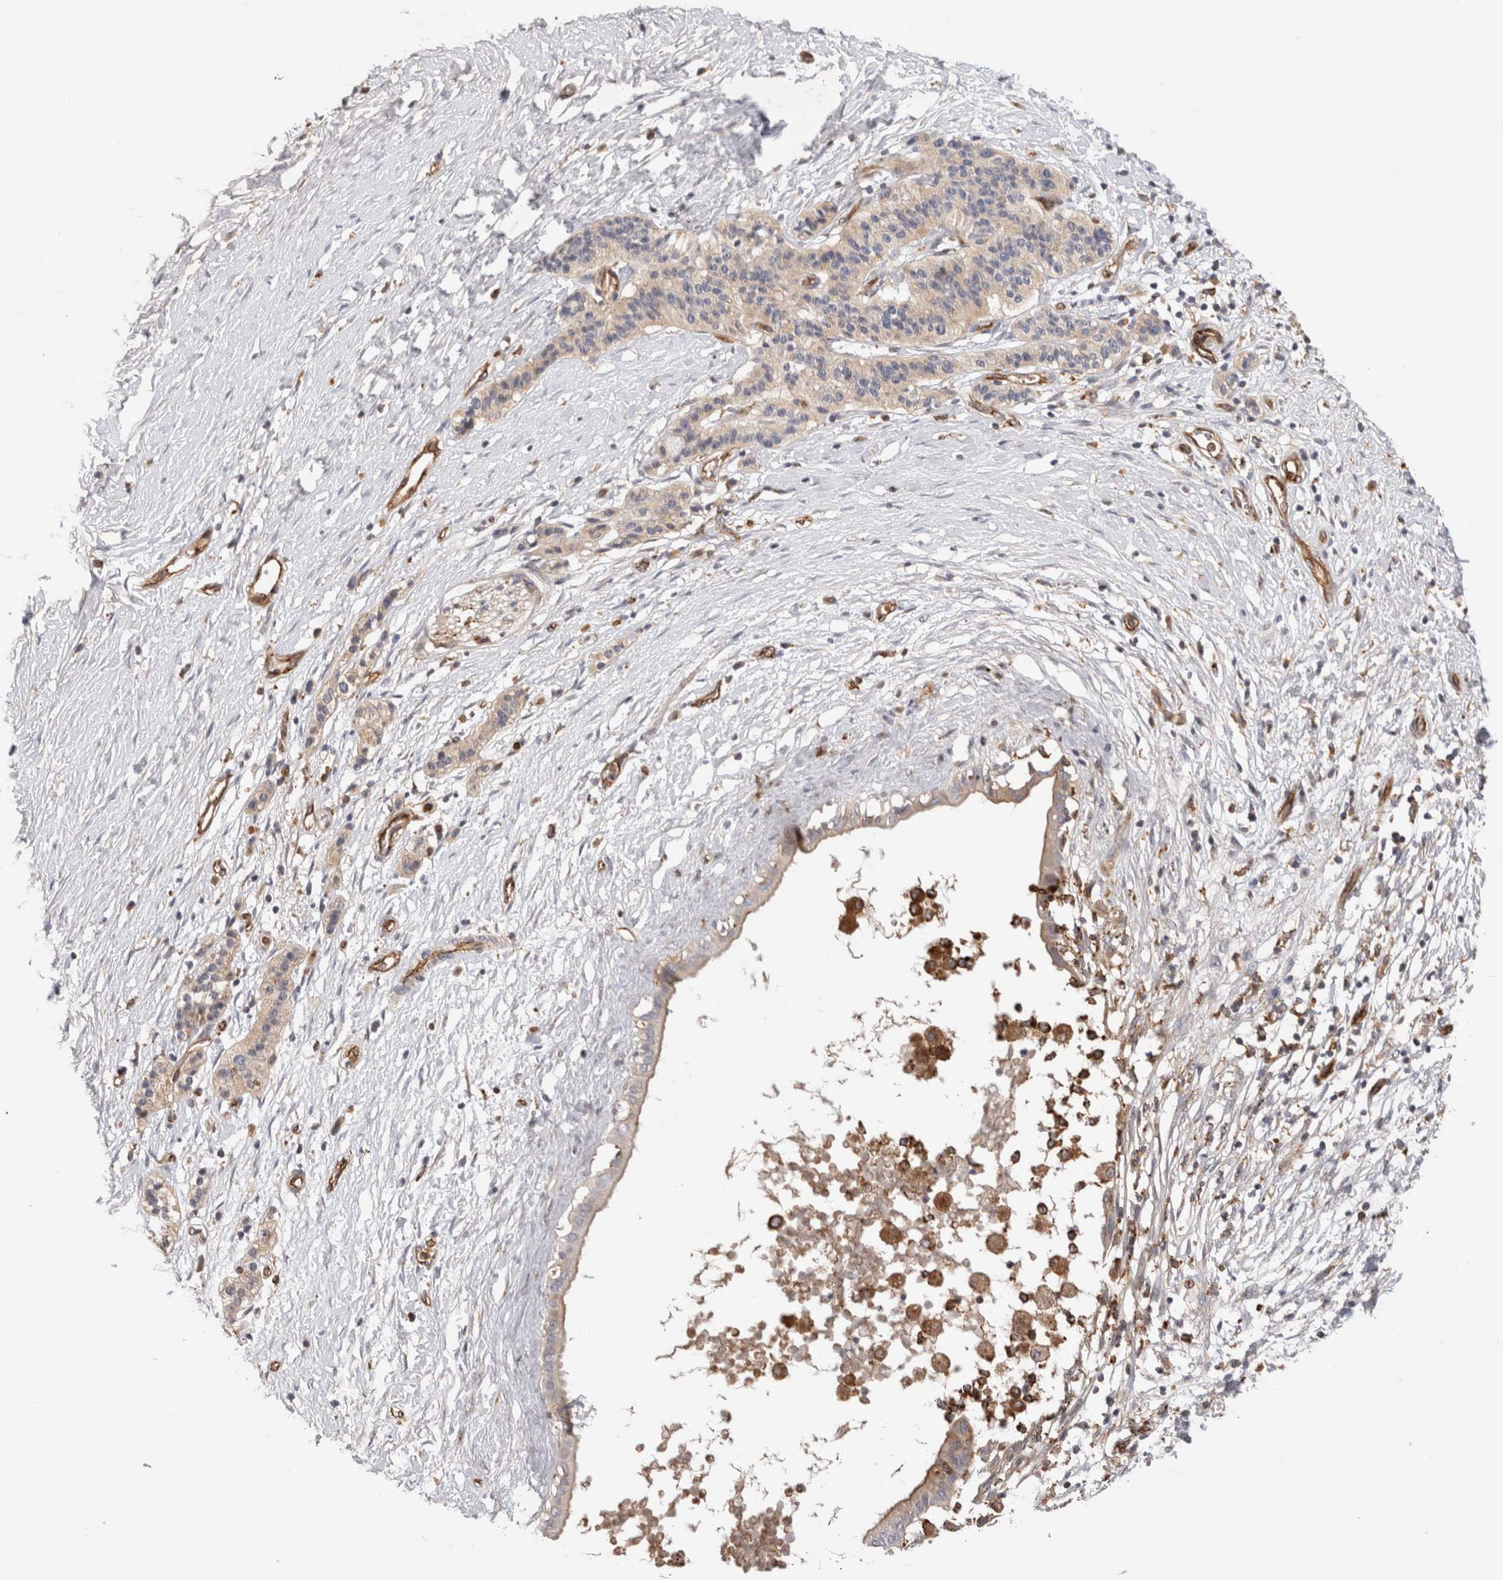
{"staining": {"intensity": "weak", "quantity": "<25%", "location": "cytoplasmic/membranous"}, "tissue": "pancreatic cancer", "cell_type": "Tumor cells", "image_type": "cancer", "snomed": [{"axis": "morphology", "description": "Adenocarcinoma, NOS"}, {"axis": "topography", "description": "Pancreas"}], "caption": "Histopathology image shows no significant protein positivity in tumor cells of pancreatic cancer (adenocarcinoma).", "gene": "BNIP2", "patient": {"sex": "male", "age": 50}}